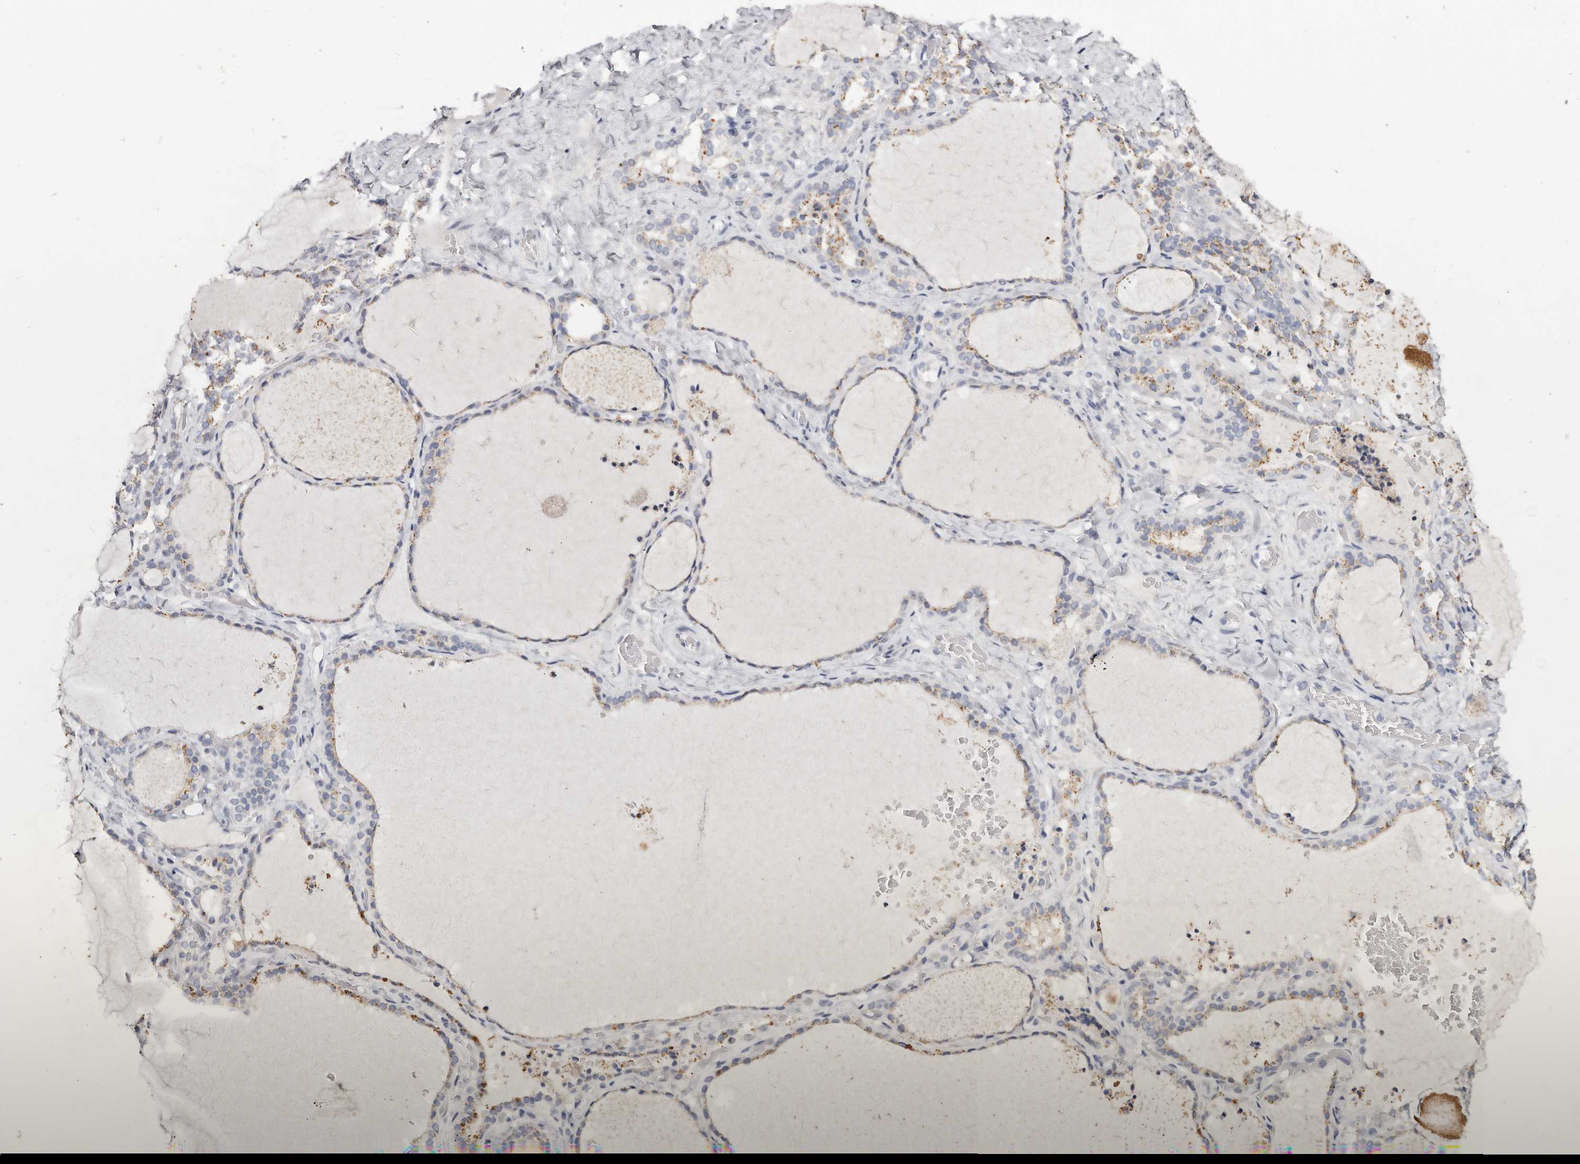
{"staining": {"intensity": "moderate", "quantity": "25%-75%", "location": "cytoplasmic/membranous"}, "tissue": "thyroid gland", "cell_type": "Glandular cells", "image_type": "normal", "snomed": [{"axis": "morphology", "description": "Normal tissue, NOS"}, {"axis": "topography", "description": "Thyroid gland"}], "caption": "The photomicrograph exhibits immunohistochemical staining of unremarkable thyroid gland. There is moderate cytoplasmic/membranous positivity is present in approximately 25%-75% of glandular cells.", "gene": "LGALS7B", "patient": {"sex": "female", "age": 22}}